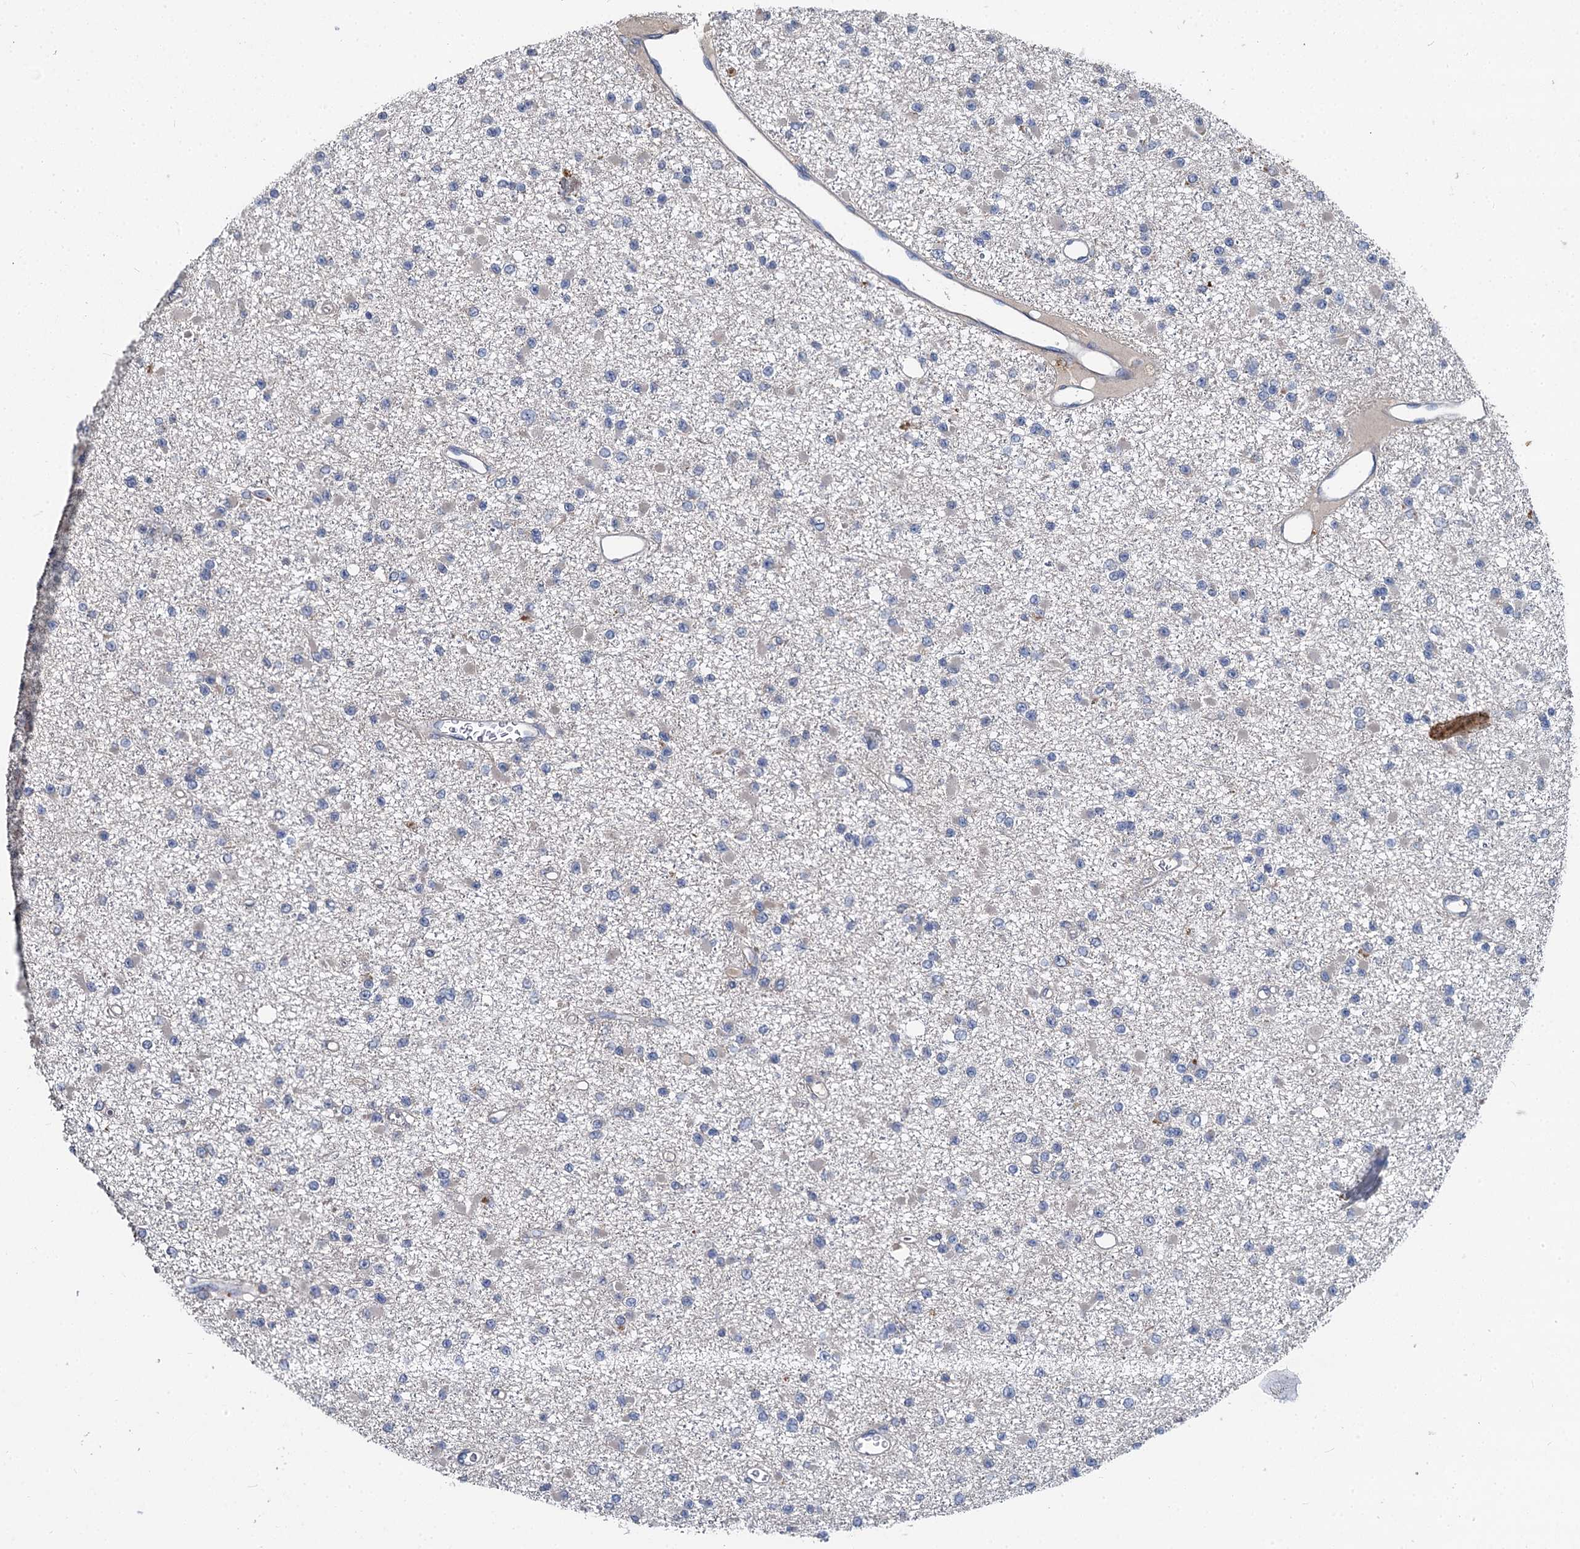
{"staining": {"intensity": "negative", "quantity": "none", "location": "none"}, "tissue": "glioma", "cell_type": "Tumor cells", "image_type": "cancer", "snomed": [{"axis": "morphology", "description": "Glioma, malignant, Low grade"}, {"axis": "topography", "description": "Brain"}], "caption": "DAB immunohistochemical staining of human glioma reveals no significant positivity in tumor cells. (DAB (3,3'-diaminobenzidine) IHC with hematoxylin counter stain).", "gene": "SPRYD3", "patient": {"sex": "female", "age": 22}}